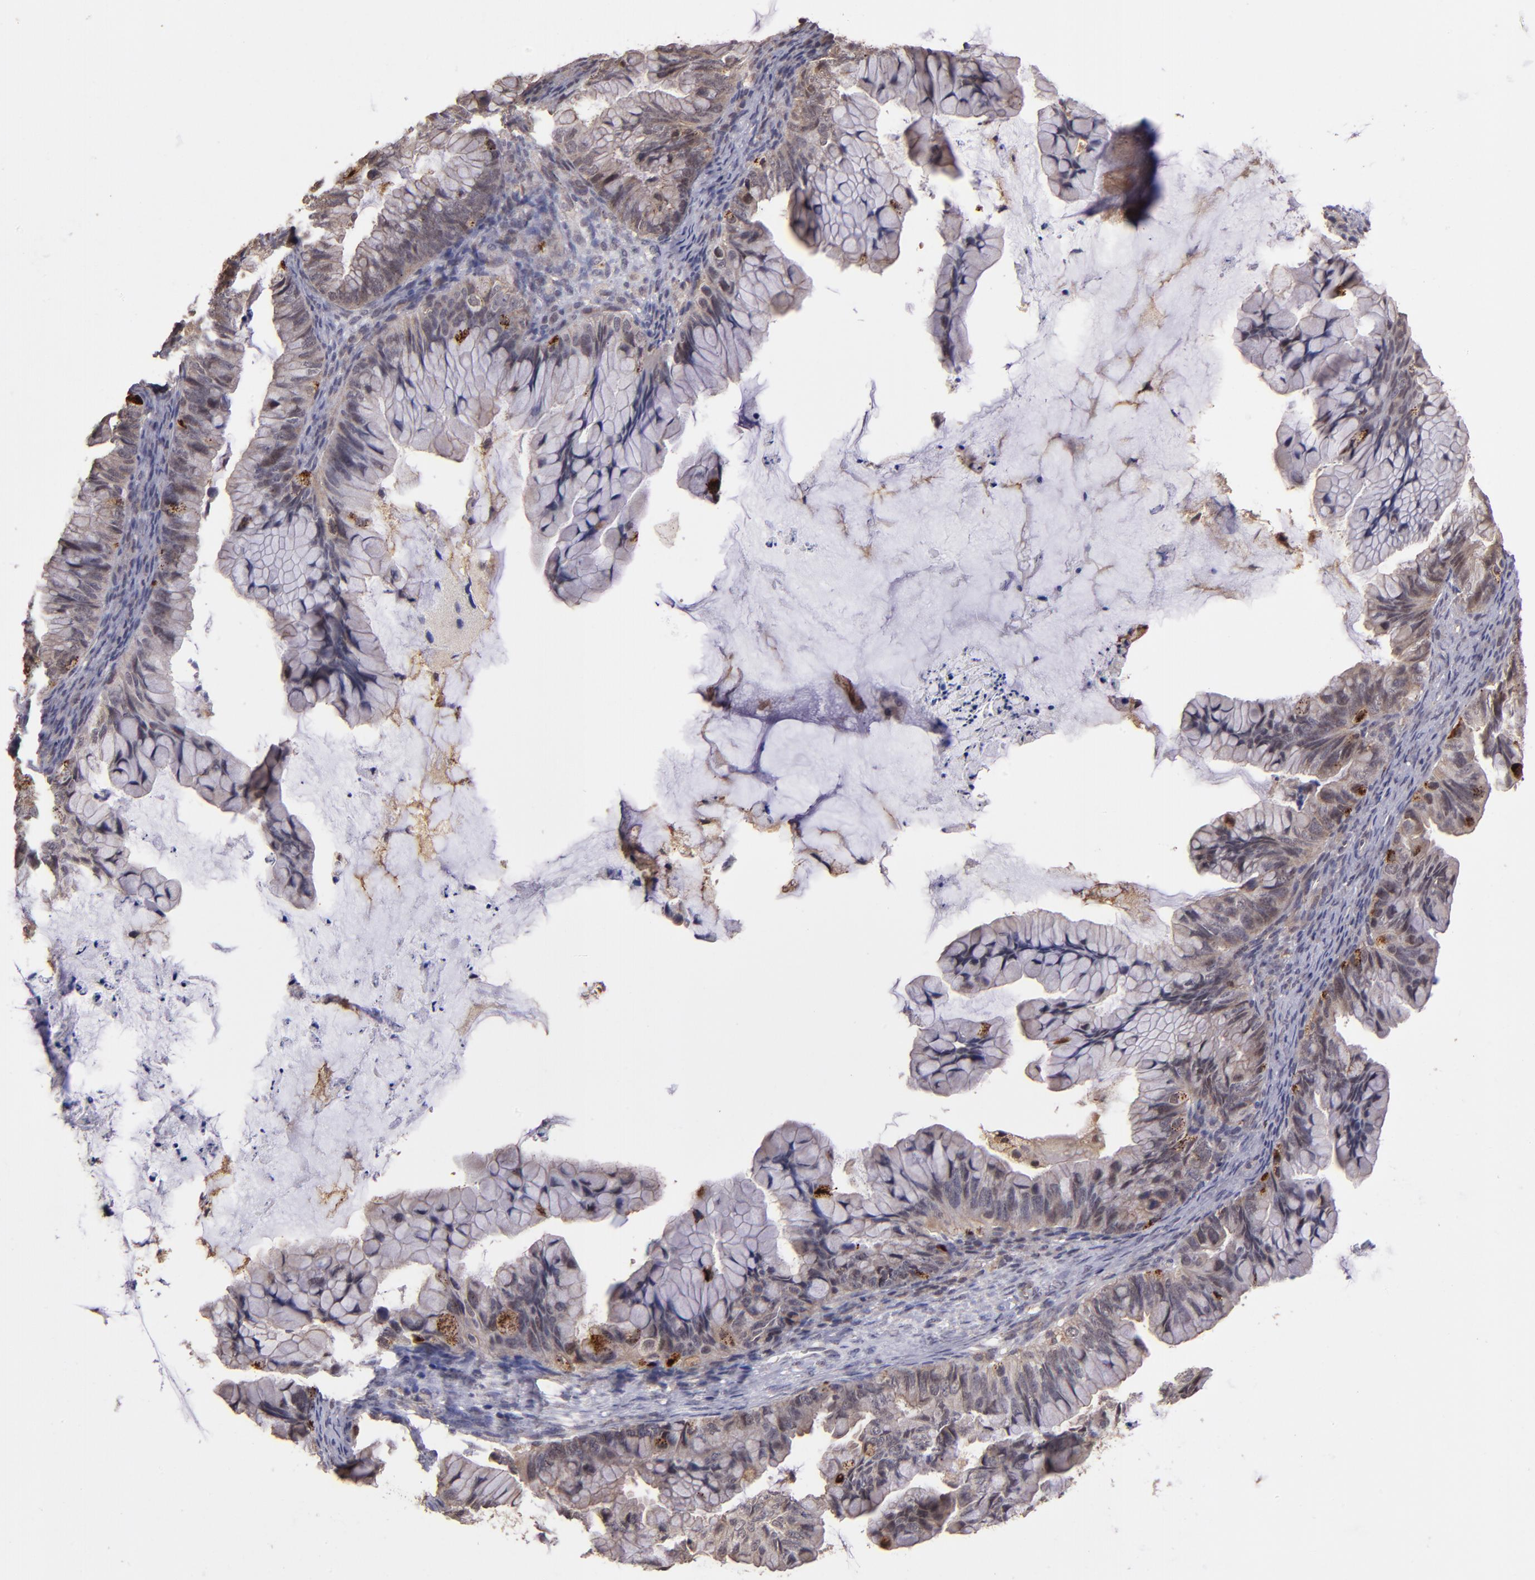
{"staining": {"intensity": "weak", "quantity": "25%-75%", "location": "cytoplasmic/membranous"}, "tissue": "ovarian cancer", "cell_type": "Tumor cells", "image_type": "cancer", "snomed": [{"axis": "morphology", "description": "Cystadenocarcinoma, mucinous, NOS"}, {"axis": "topography", "description": "Ovary"}], "caption": "Brown immunohistochemical staining in mucinous cystadenocarcinoma (ovarian) displays weak cytoplasmic/membranous expression in about 25%-75% of tumor cells.", "gene": "SIPA1L1", "patient": {"sex": "female", "age": 36}}